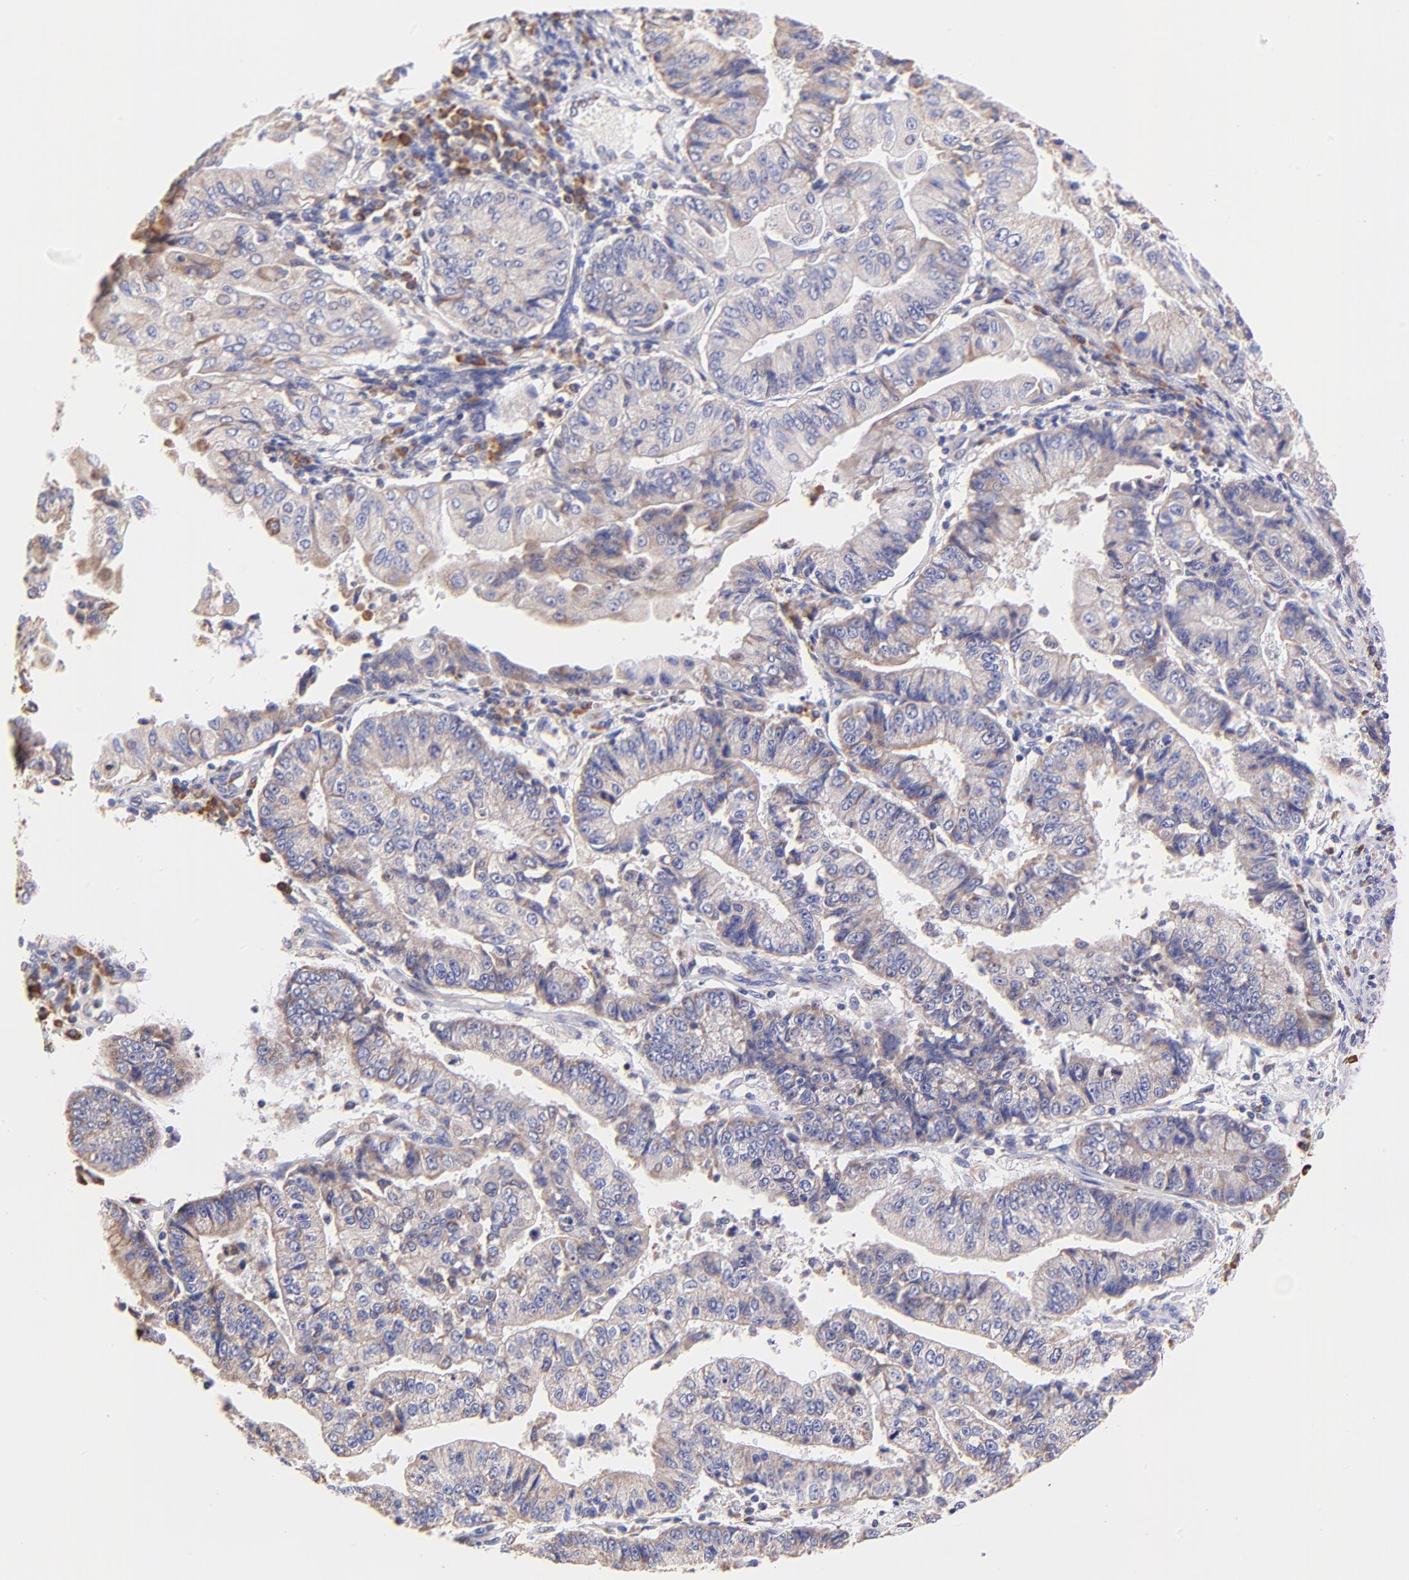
{"staining": {"intensity": "weak", "quantity": ">75%", "location": "cytoplasmic/membranous"}, "tissue": "endometrial cancer", "cell_type": "Tumor cells", "image_type": "cancer", "snomed": [{"axis": "morphology", "description": "Adenocarcinoma, NOS"}, {"axis": "topography", "description": "Endometrium"}], "caption": "Tumor cells show weak cytoplasmic/membranous expression in approximately >75% of cells in endometrial cancer.", "gene": "PREX1", "patient": {"sex": "female", "age": 75}}